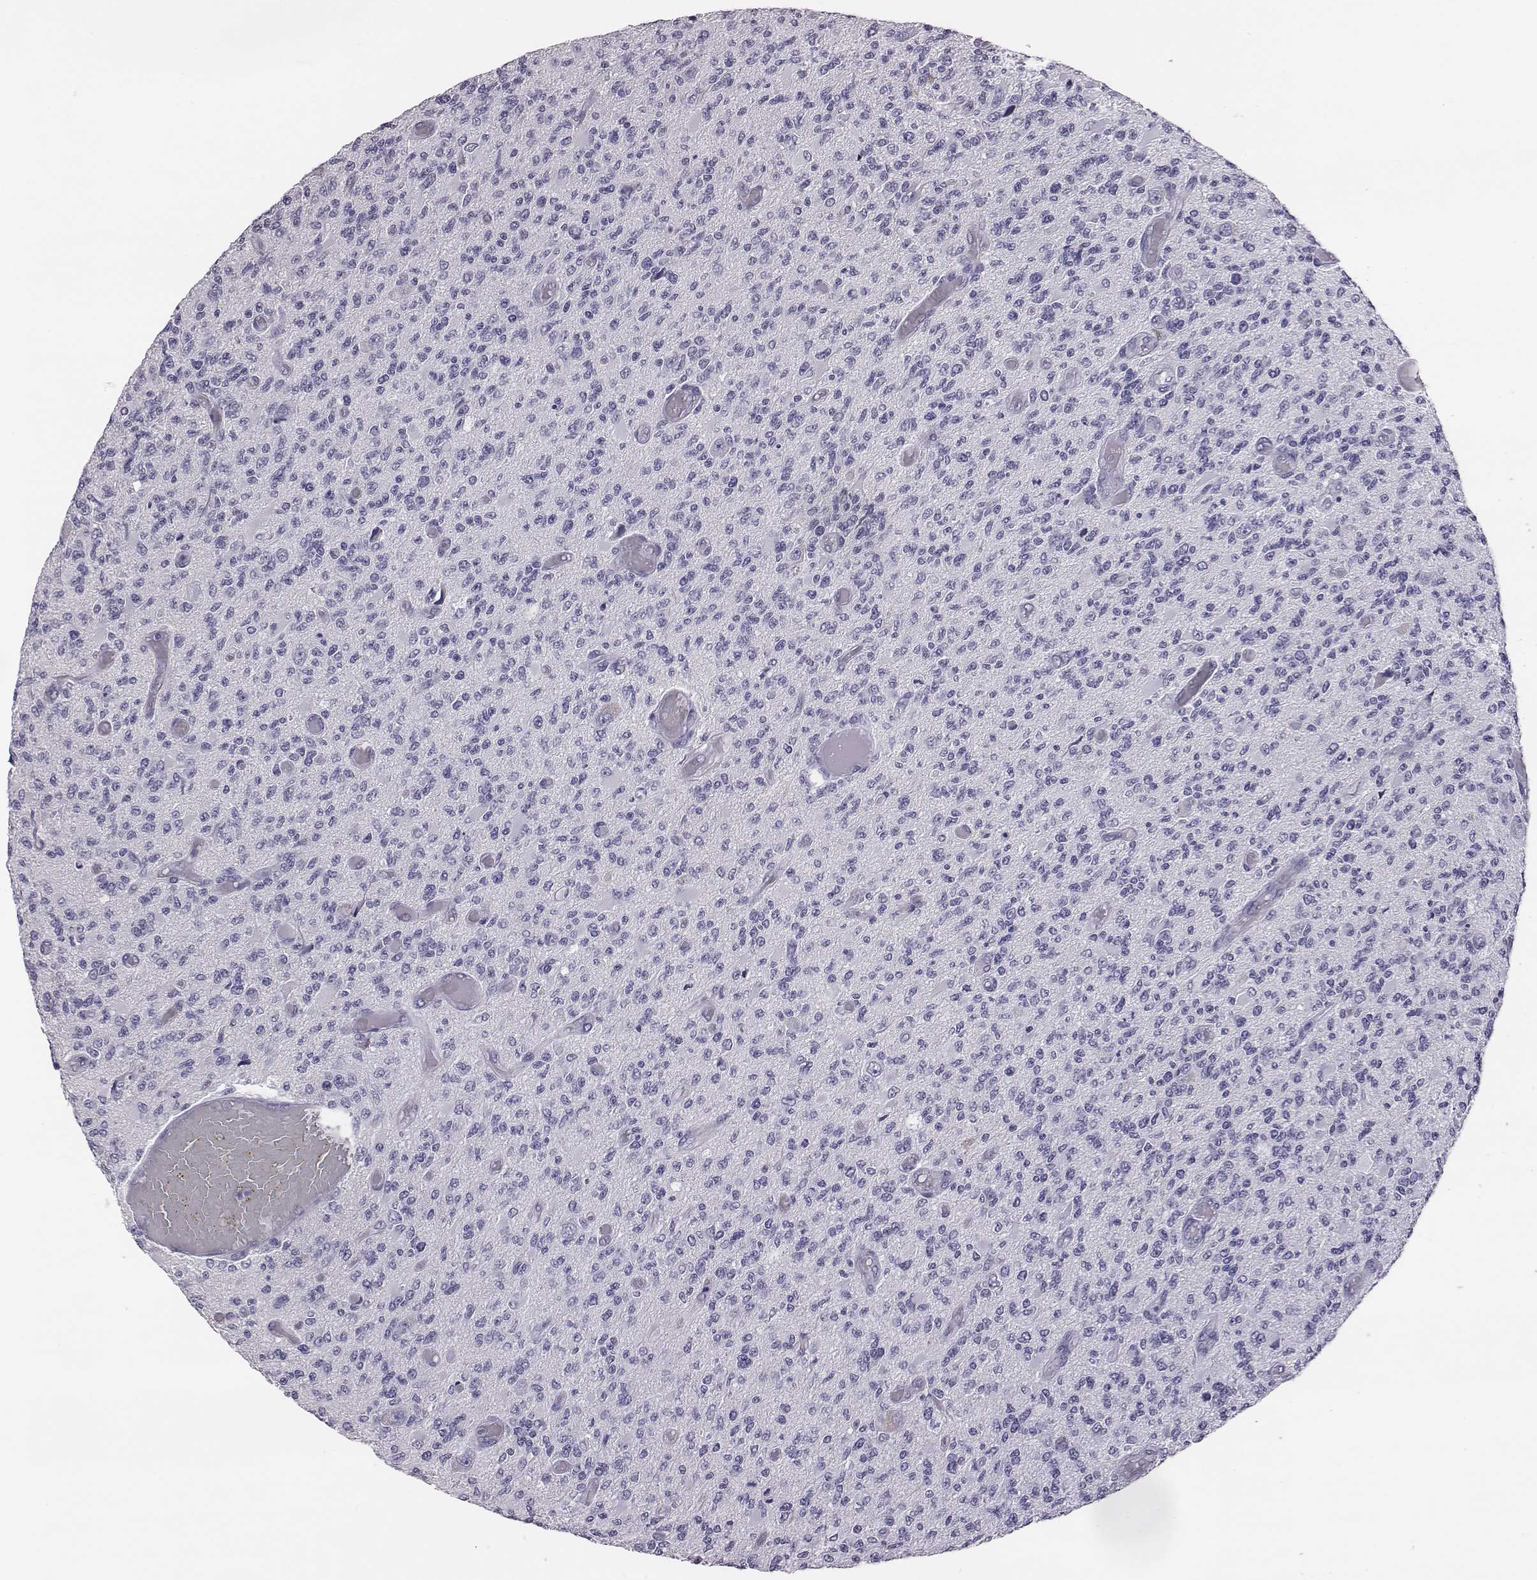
{"staining": {"intensity": "negative", "quantity": "none", "location": "none"}, "tissue": "glioma", "cell_type": "Tumor cells", "image_type": "cancer", "snomed": [{"axis": "morphology", "description": "Glioma, malignant, High grade"}, {"axis": "topography", "description": "Brain"}], "caption": "This is an immunohistochemistry (IHC) micrograph of glioma. There is no expression in tumor cells.", "gene": "ACOD1", "patient": {"sex": "female", "age": 63}}